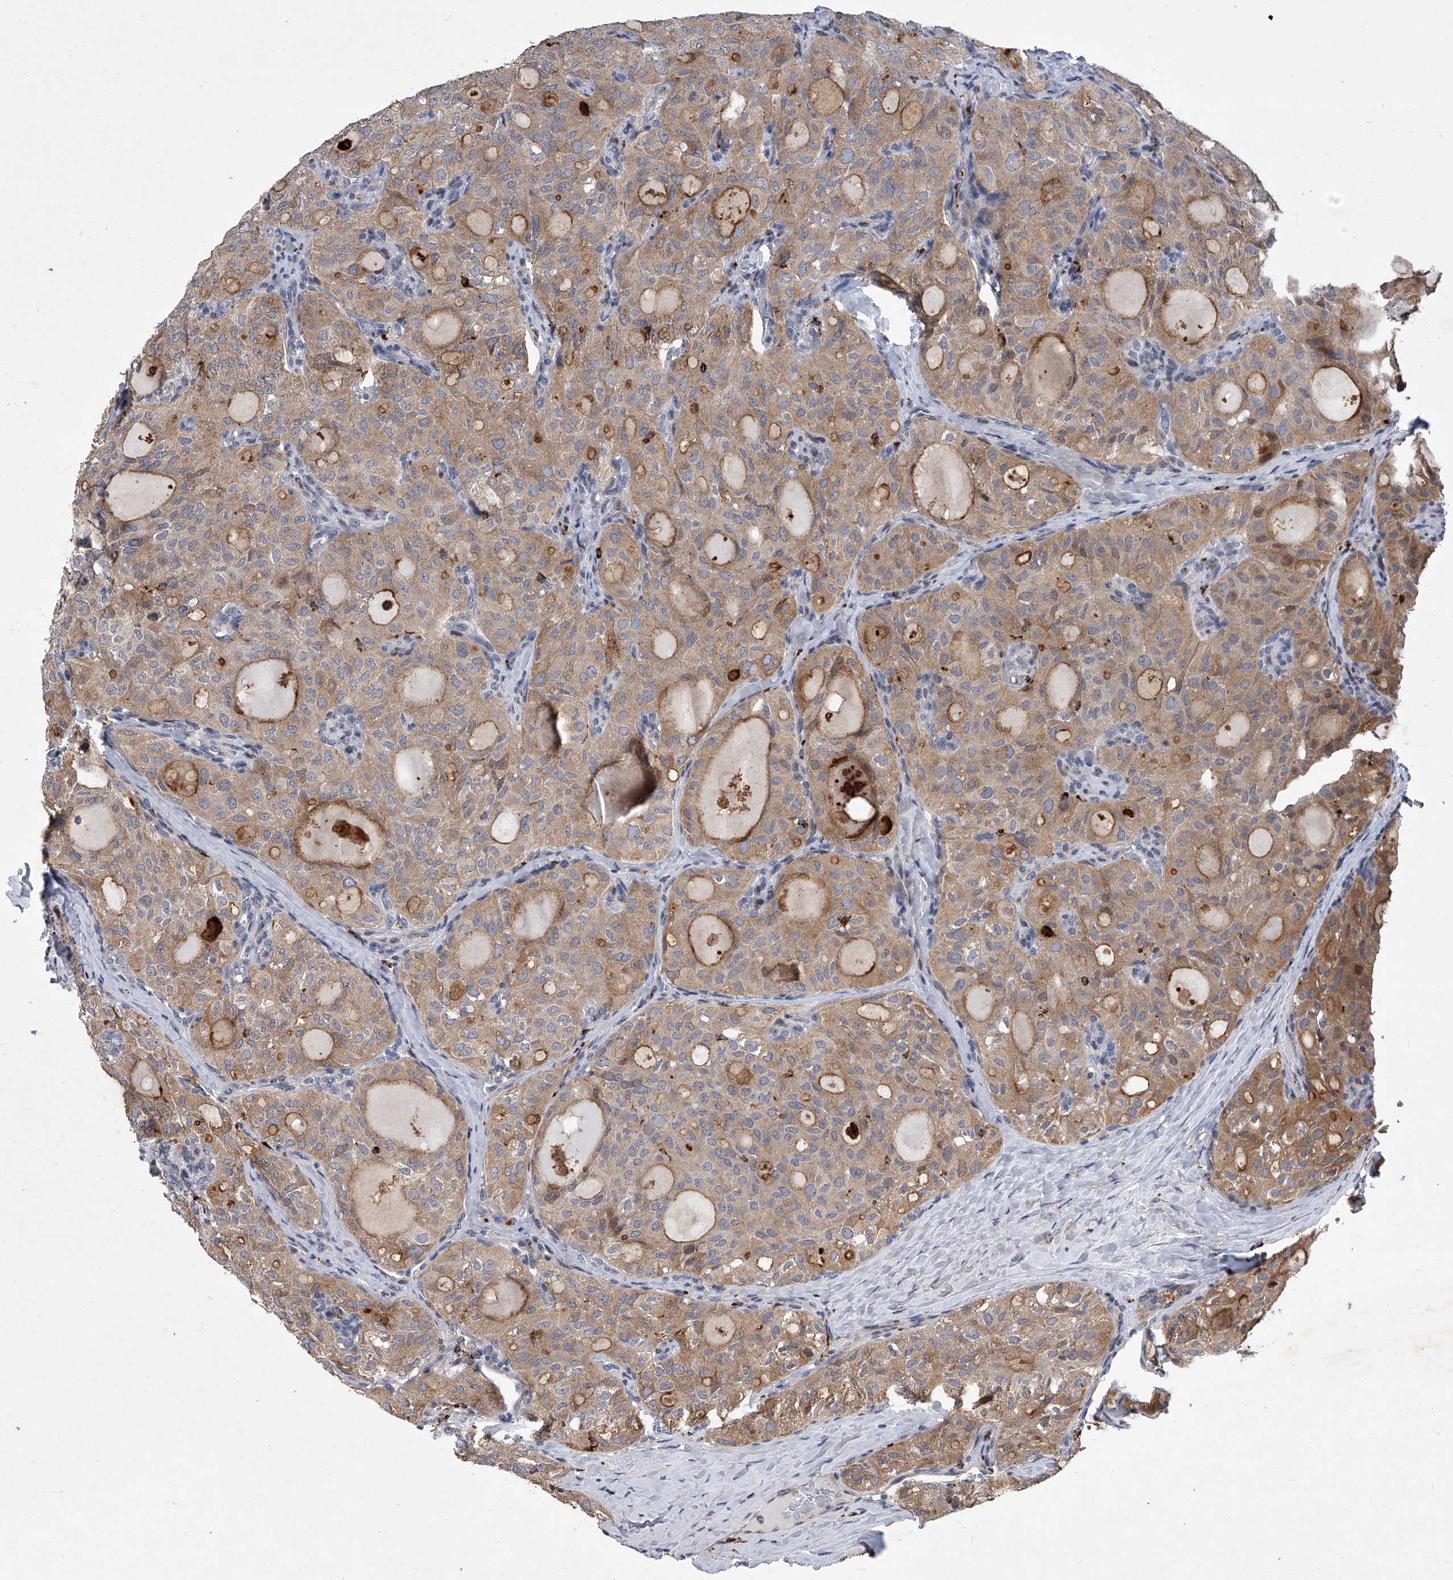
{"staining": {"intensity": "moderate", "quantity": ">75%", "location": "cytoplasmic/membranous"}, "tissue": "thyroid cancer", "cell_type": "Tumor cells", "image_type": "cancer", "snomed": [{"axis": "morphology", "description": "Follicular adenoma carcinoma, NOS"}, {"axis": "topography", "description": "Thyroid gland"}], "caption": "The micrograph exhibits staining of thyroid follicular adenoma carcinoma, revealing moderate cytoplasmic/membranous protein positivity (brown color) within tumor cells. The protein is shown in brown color, while the nuclei are stained blue.", "gene": "TRIM8", "patient": {"sex": "male", "age": 75}}